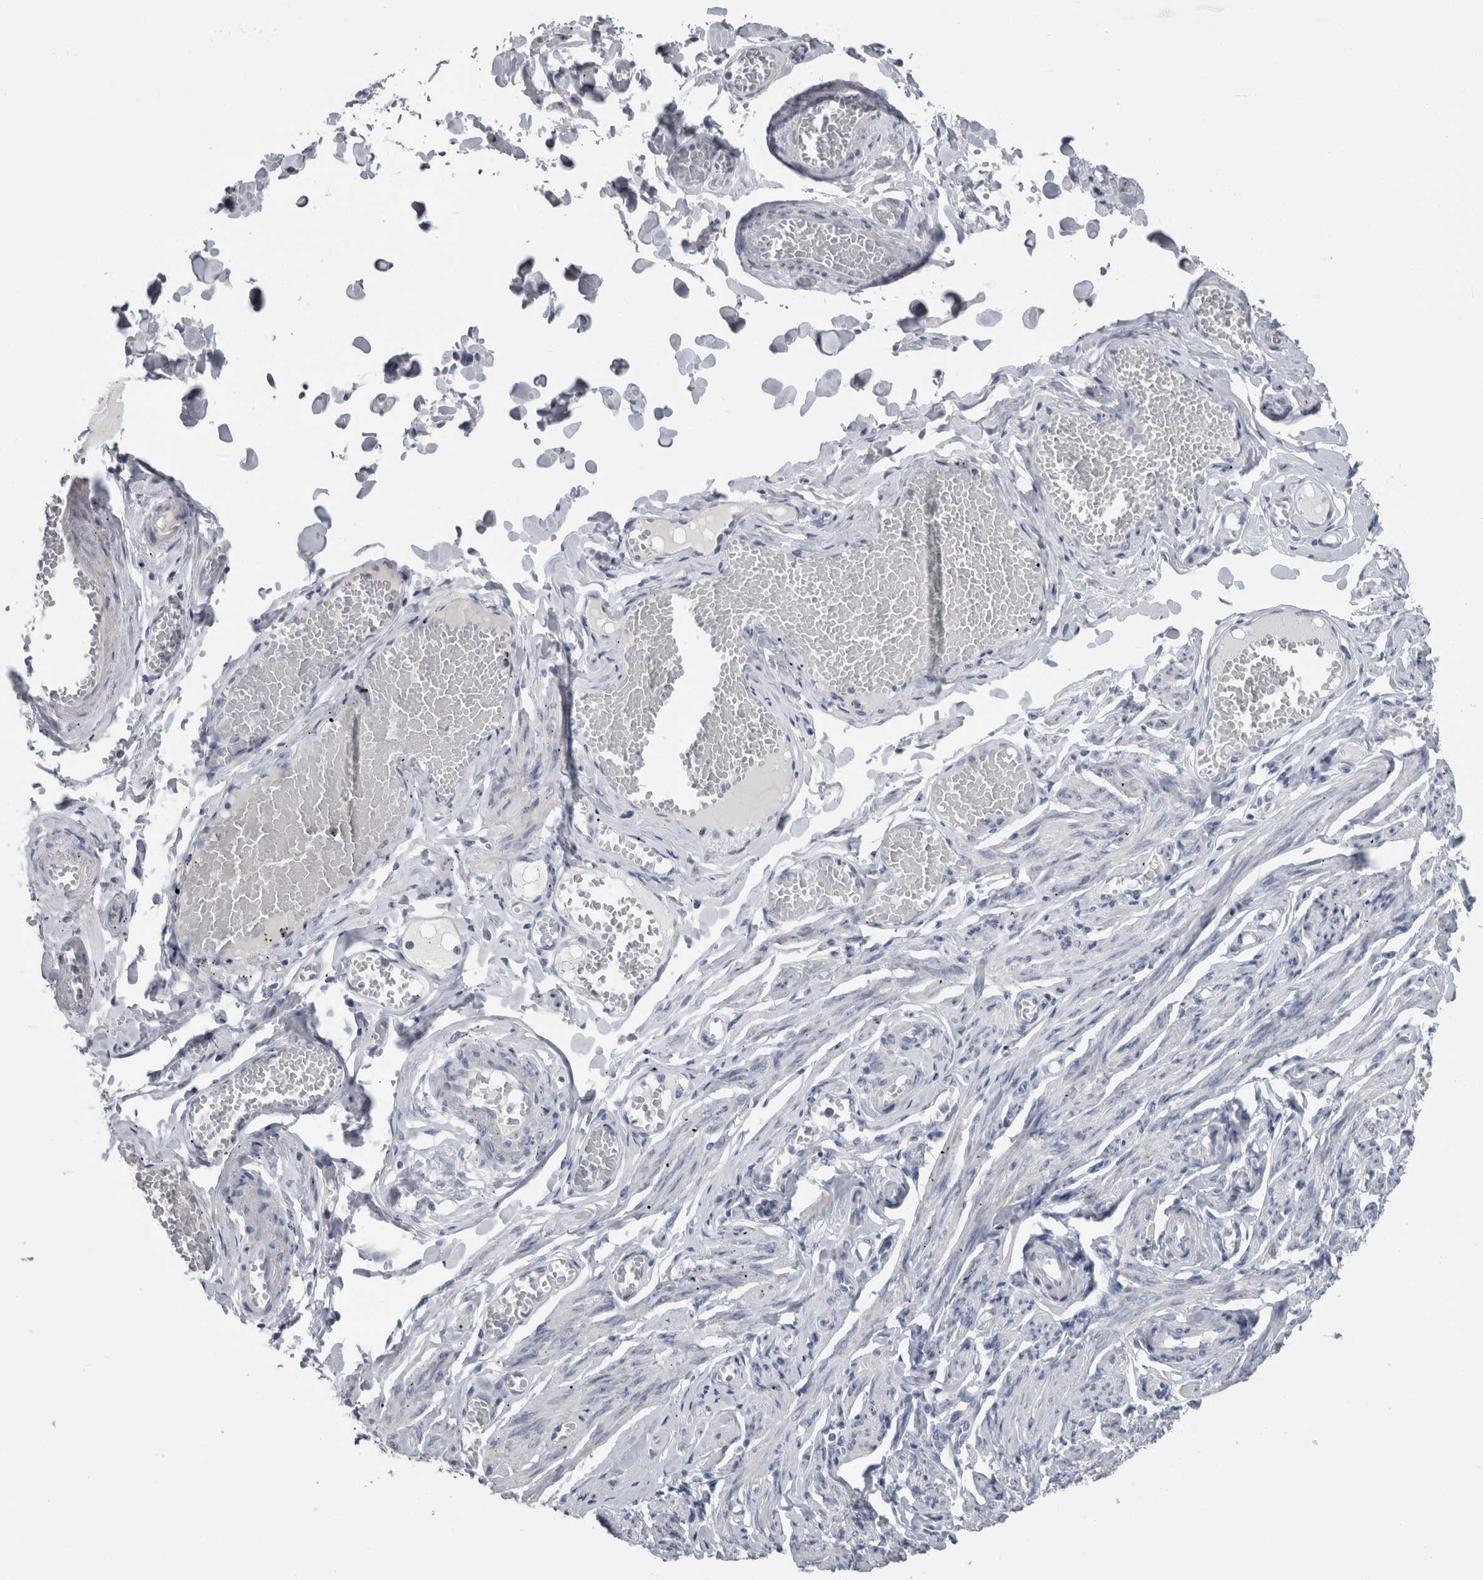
{"staining": {"intensity": "negative", "quantity": "none", "location": "none"}, "tissue": "adipose tissue", "cell_type": "Adipocytes", "image_type": "normal", "snomed": [{"axis": "morphology", "description": "Normal tissue, NOS"}, {"axis": "topography", "description": "Vascular tissue"}, {"axis": "topography", "description": "Fallopian tube"}, {"axis": "topography", "description": "Ovary"}], "caption": "Immunohistochemistry (IHC) photomicrograph of unremarkable adipose tissue: human adipose tissue stained with DAB (3,3'-diaminobenzidine) shows no significant protein positivity in adipocytes. (Brightfield microscopy of DAB (3,3'-diaminobenzidine) immunohistochemistry at high magnification).", "gene": "MSMB", "patient": {"sex": "female", "age": 67}}